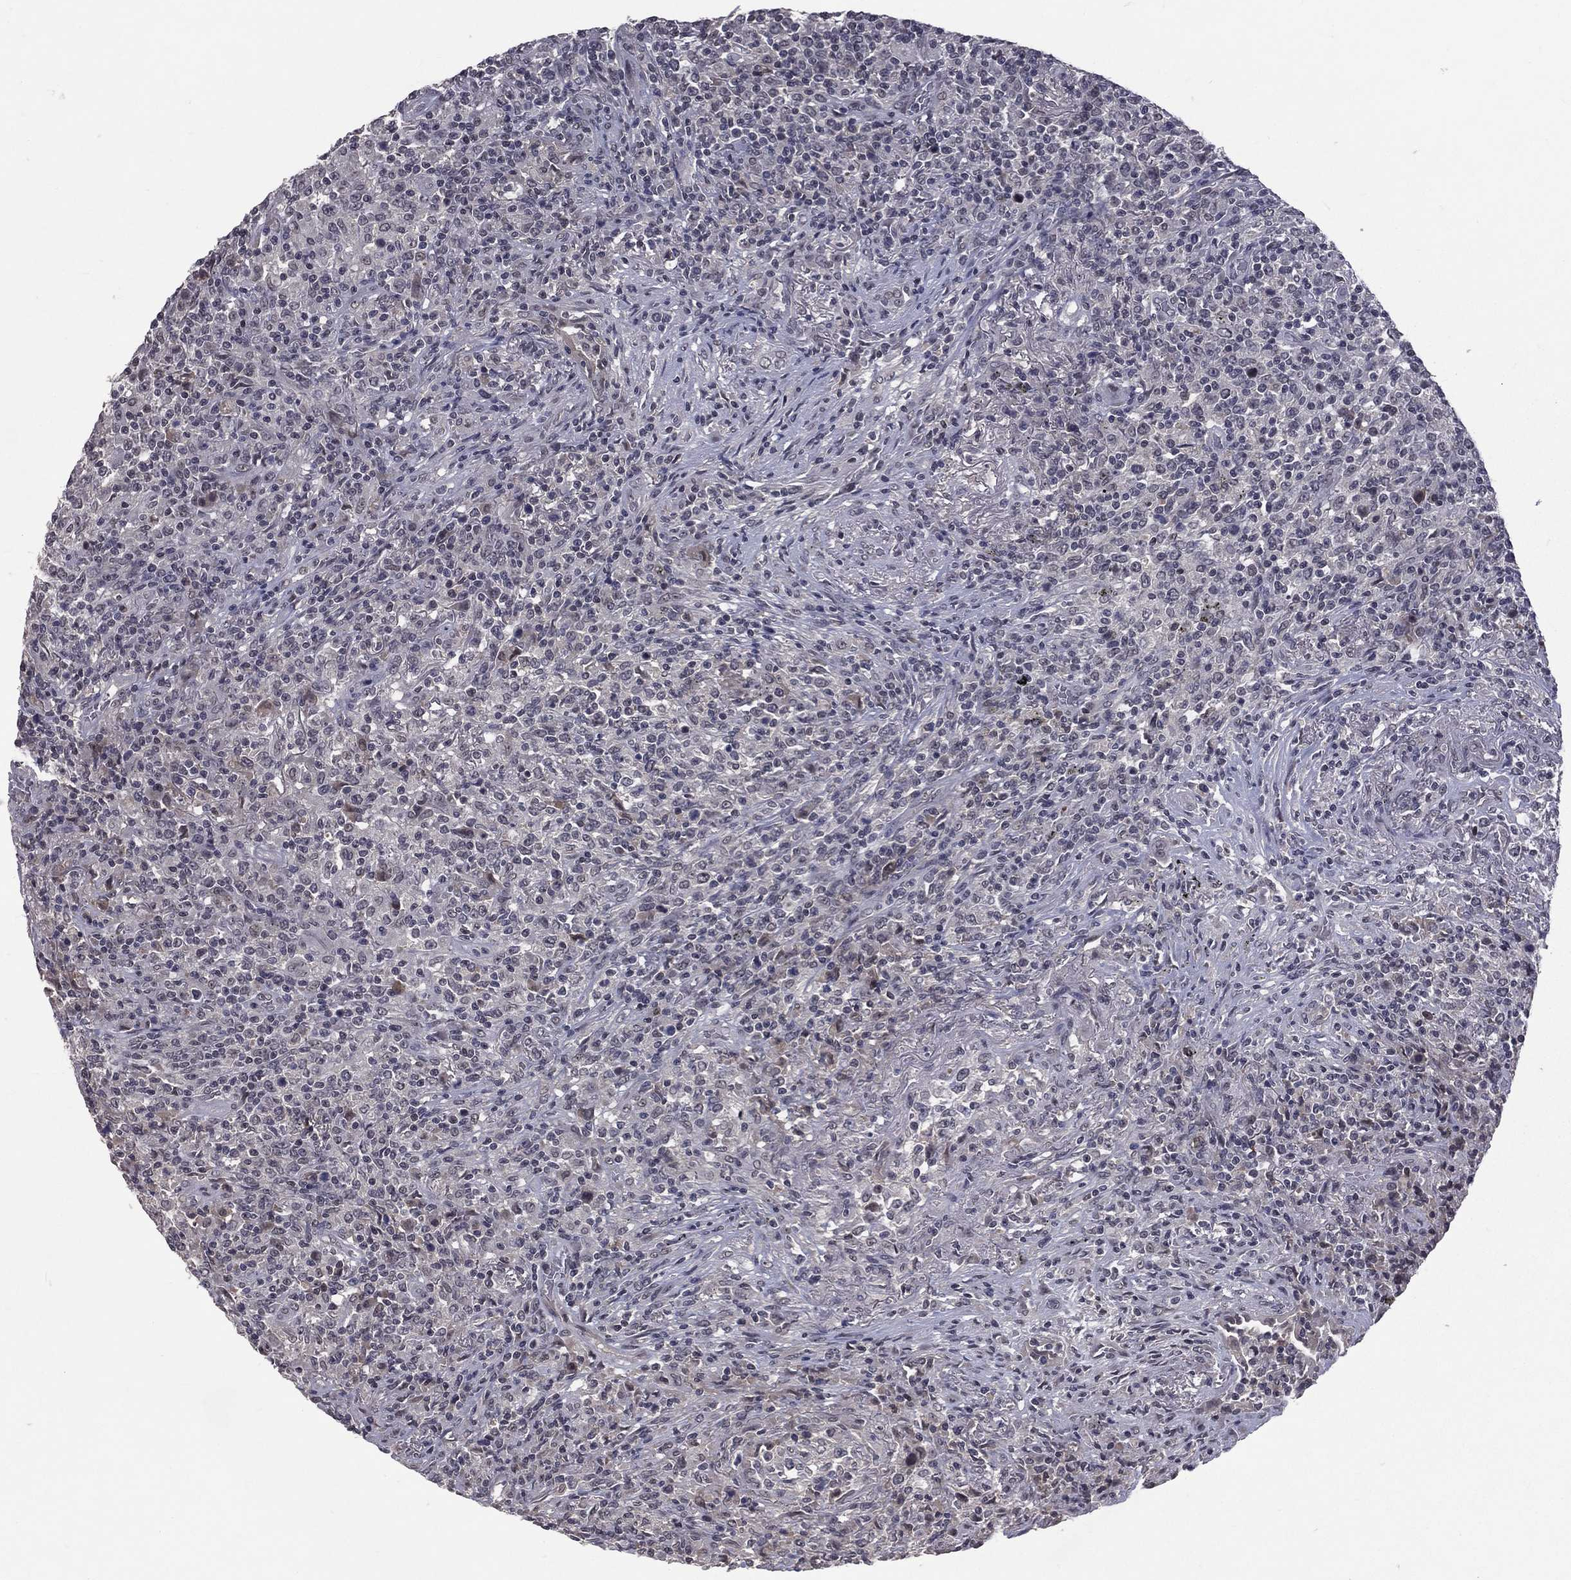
{"staining": {"intensity": "negative", "quantity": "none", "location": "none"}, "tissue": "lymphoma", "cell_type": "Tumor cells", "image_type": "cancer", "snomed": [{"axis": "morphology", "description": "Malignant lymphoma, non-Hodgkin's type, High grade"}, {"axis": "topography", "description": "Lung"}], "caption": "Human lymphoma stained for a protein using immunohistochemistry (IHC) shows no expression in tumor cells.", "gene": "DSG4", "patient": {"sex": "male", "age": 79}}